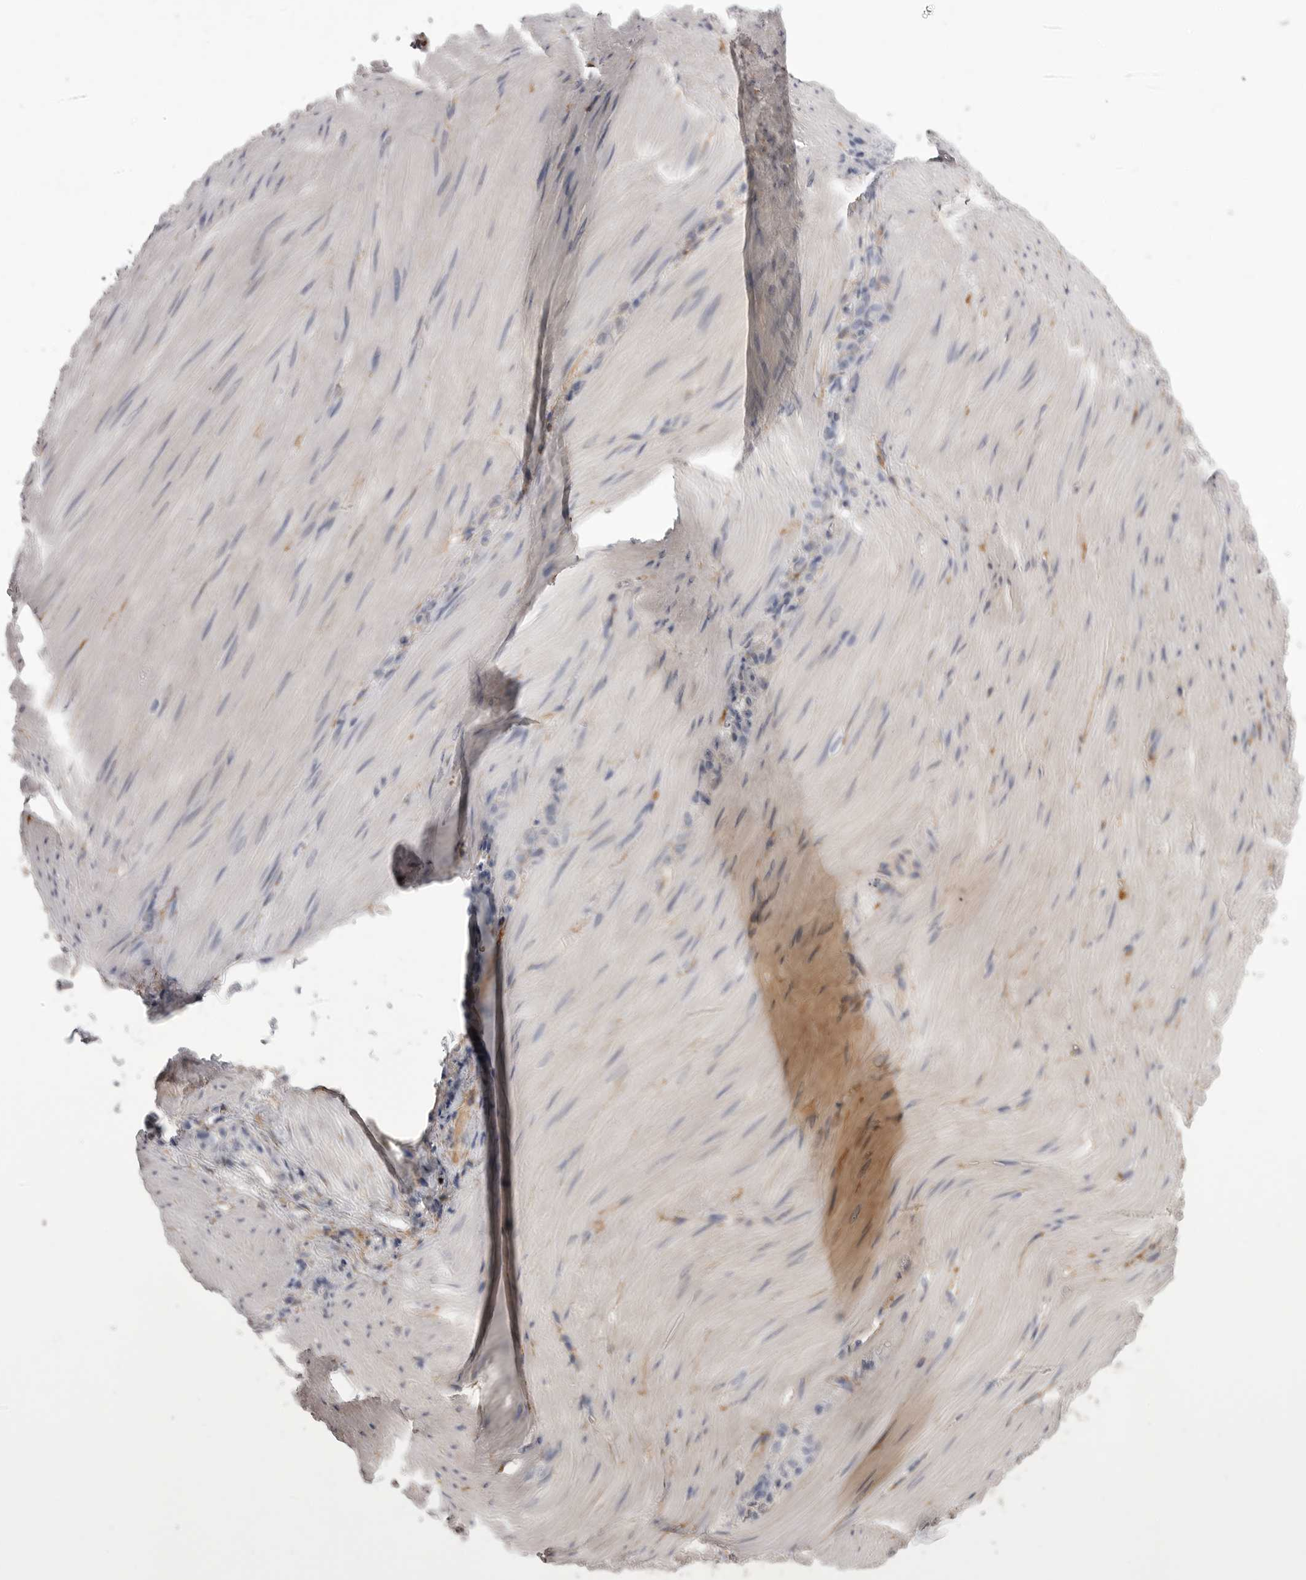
{"staining": {"intensity": "negative", "quantity": "none", "location": "none"}, "tissue": "stomach cancer", "cell_type": "Tumor cells", "image_type": "cancer", "snomed": [{"axis": "morphology", "description": "Normal tissue, NOS"}, {"axis": "morphology", "description": "Adenocarcinoma, NOS"}, {"axis": "topography", "description": "Stomach"}], "caption": "A micrograph of stomach adenocarcinoma stained for a protein reveals no brown staining in tumor cells.", "gene": "AKAP12", "patient": {"sex": "male", "age": 82}}